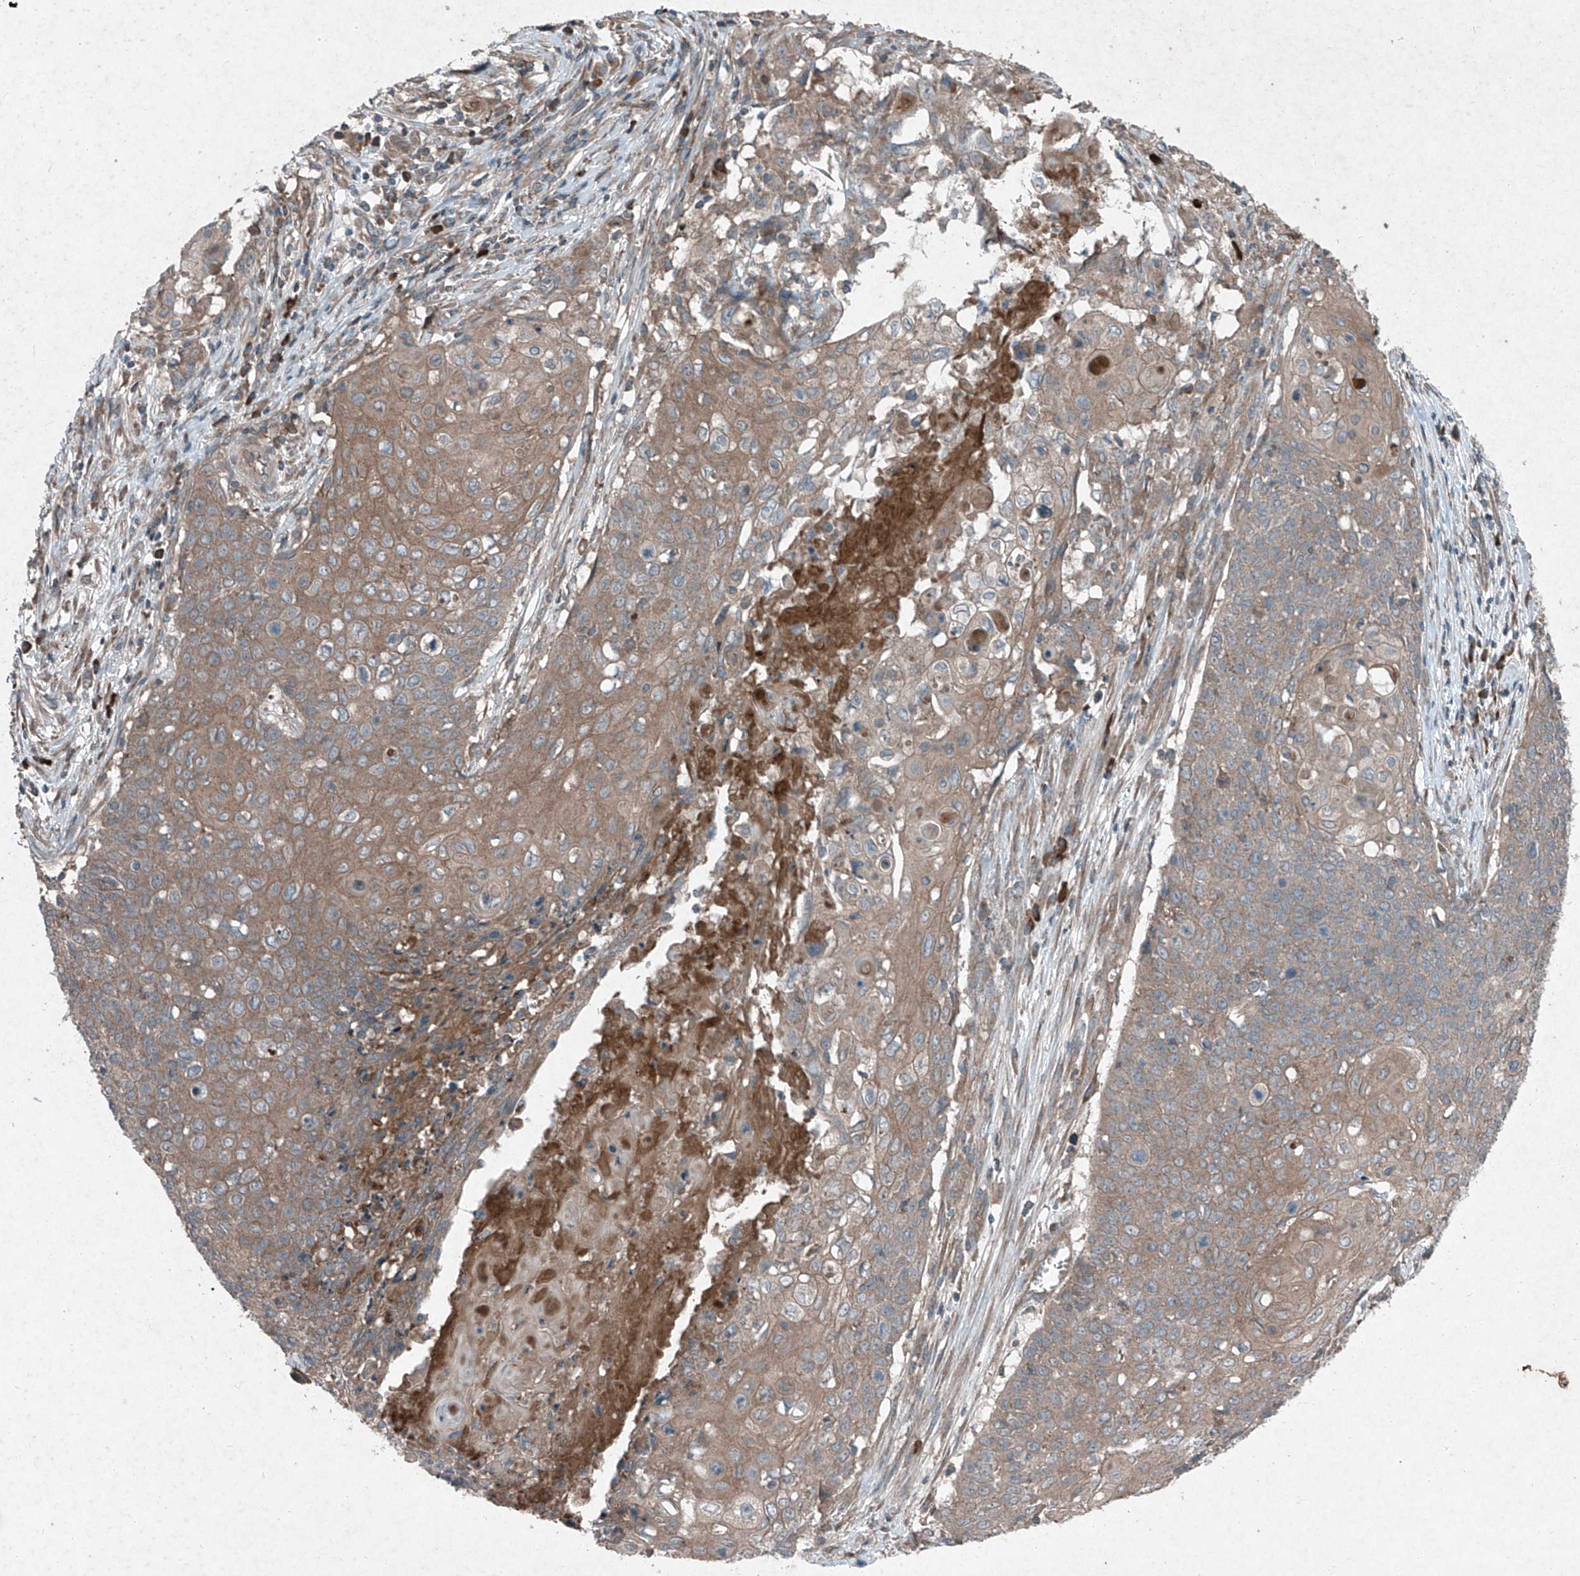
{"staining": {"intensity": "moderate", "quantity": ">75%", "location": "cytoplasmic/membranous"}, "tissue": "cervical cancer", "cell_type": "Tumor cells", "image_type": "cancer", "snomed": [{"axis": "morphology", "description": "Squamous cell carcinoma, NOS"}, {"axis": "topography", "description": "Cervix"}], "caption": "Moderate cytoplasmic/membranous protein positivity is seen in about >75% of tumor cells in cervical squamous cell carcinoma.", "gene": "FOXRED2", "patient": {"sex": "female", "age": 39}}